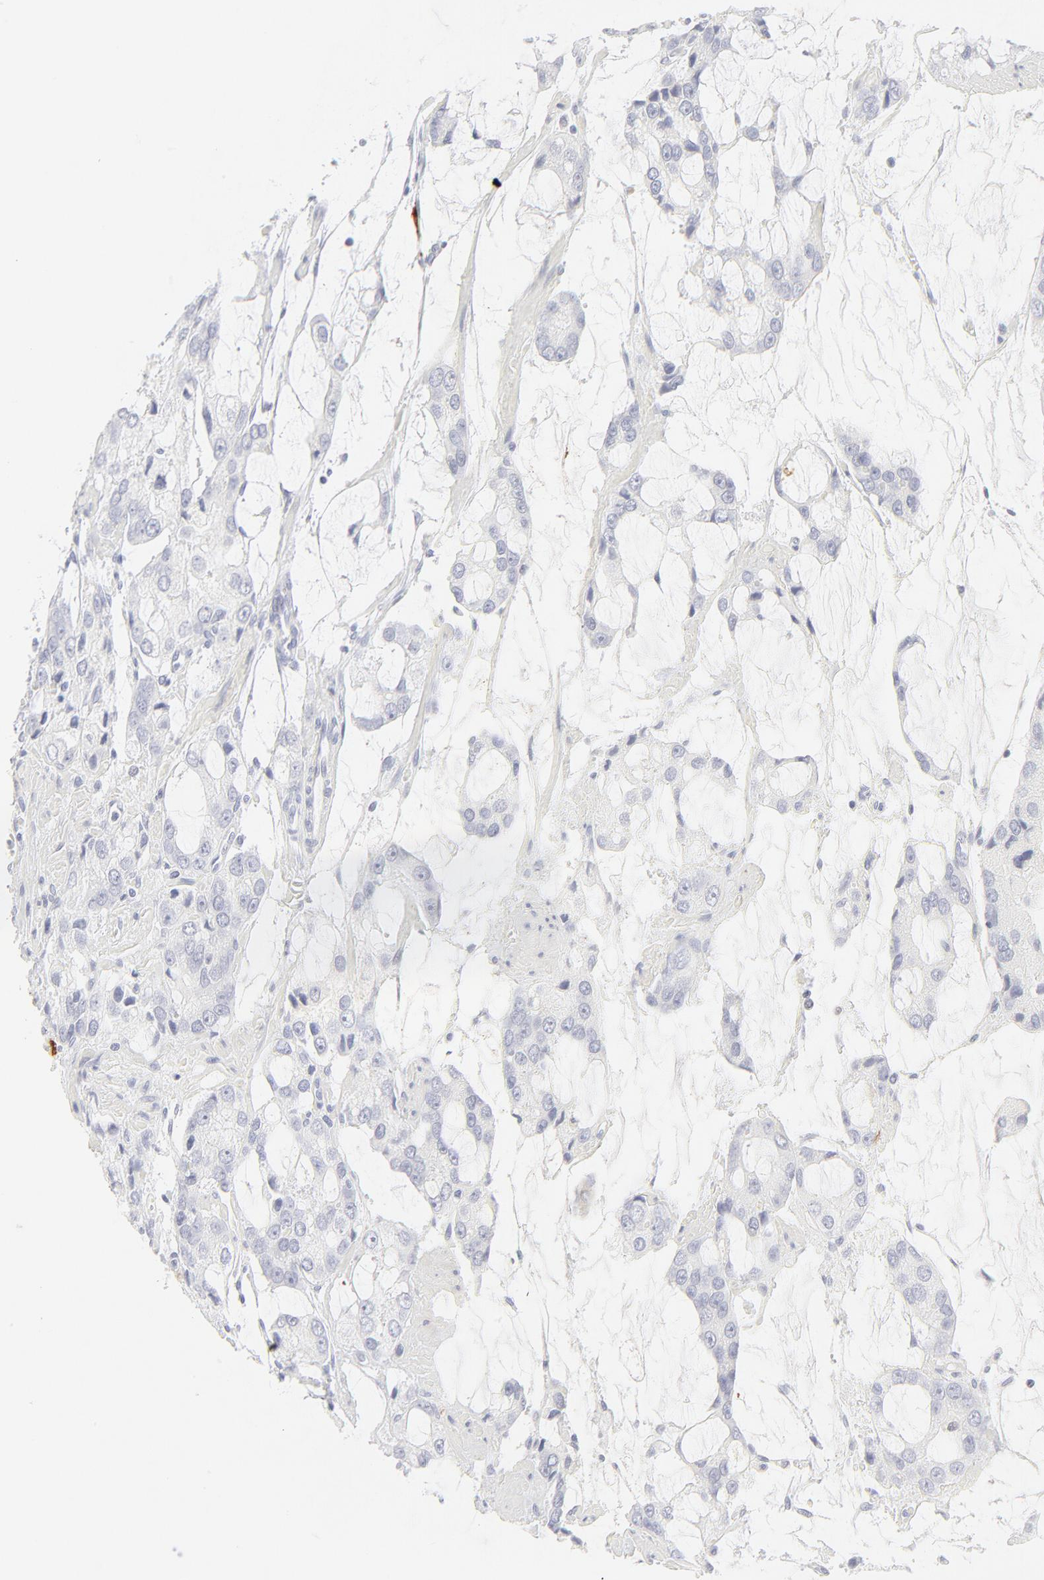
{"staining": {"intensity": "negative", "quantity": "none", "location": "none"}, "tissue": "prostate cancer", "cell_type": "Tumor cells", "image_type": "cancer", "snomed": [{"axis": "morphology", "description": "Adenocarcinoma, High grade"}, {"axis": "topography", "description": "Prostate"}], "caption": "The micrograph reveals no staining of tumor cells in adenocarcinoma (high-grade) (prostate). The staining is performed using DAB brown chromogen with nuclei counter-stained in using hematoxylin.", "gene": "CCR7", "patient": {"sex": "male", "age": 67}}